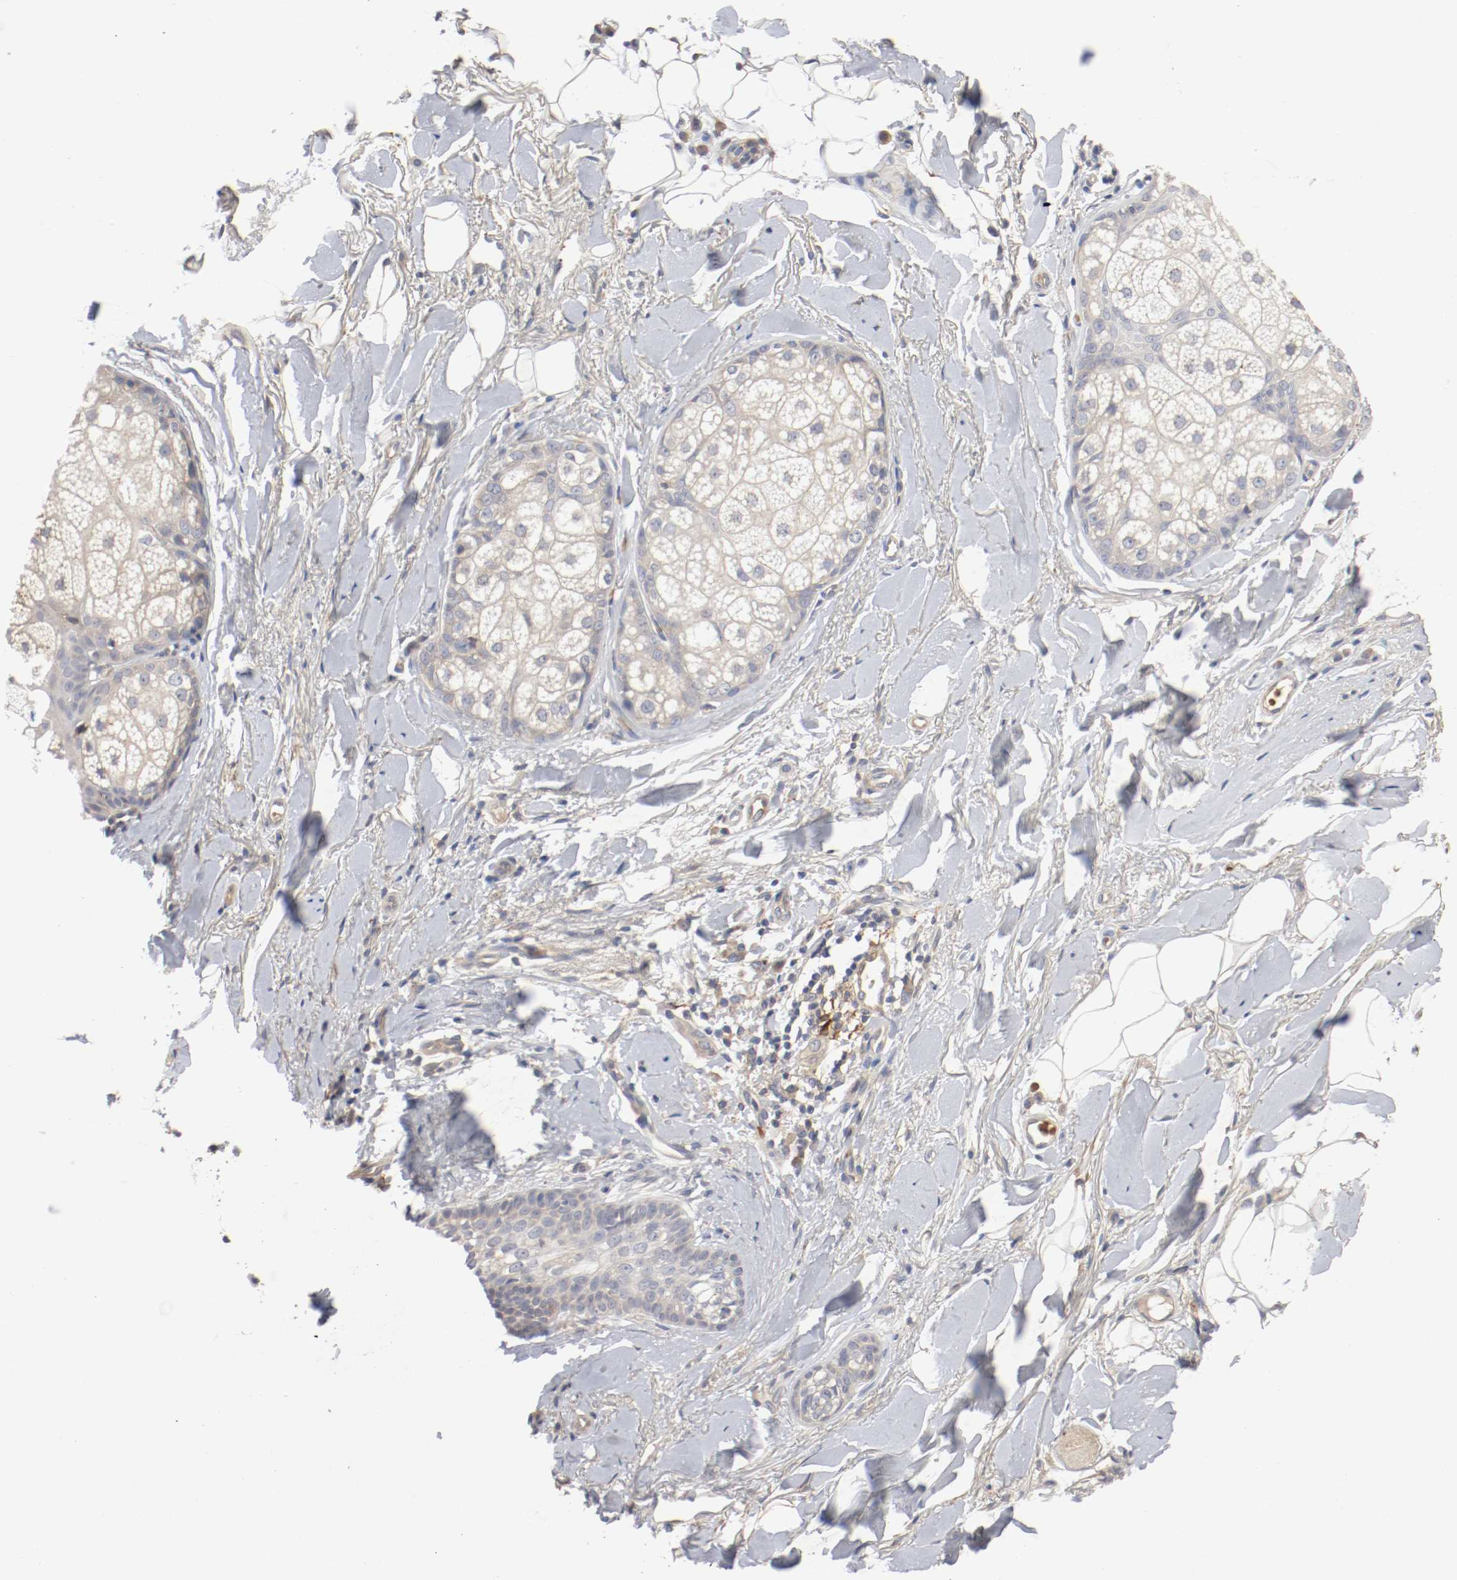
{"staining": {"intensity": "weak", "quantity": "25%-75%", "location": "cytoplasmic/membranous"}, "tissue": "skin cancer", "cell_type": "Tumor cells", "image_type": "cancer", "snomed": [{"axis": "morphology", "description": "Normal tissue, NOS"}, {"axis": "morphology", "description": "Basal cell carcinoma"}, {"axis": "topography", "description": "Skin"}], "caption": "A micrograph of skin basal cell carcinoma stained for a protein reveals weak cytoplasmic/membranous brown staining in tumor cells.", "gene": "REN", "patient": {"sex": "female", "age": 69}}